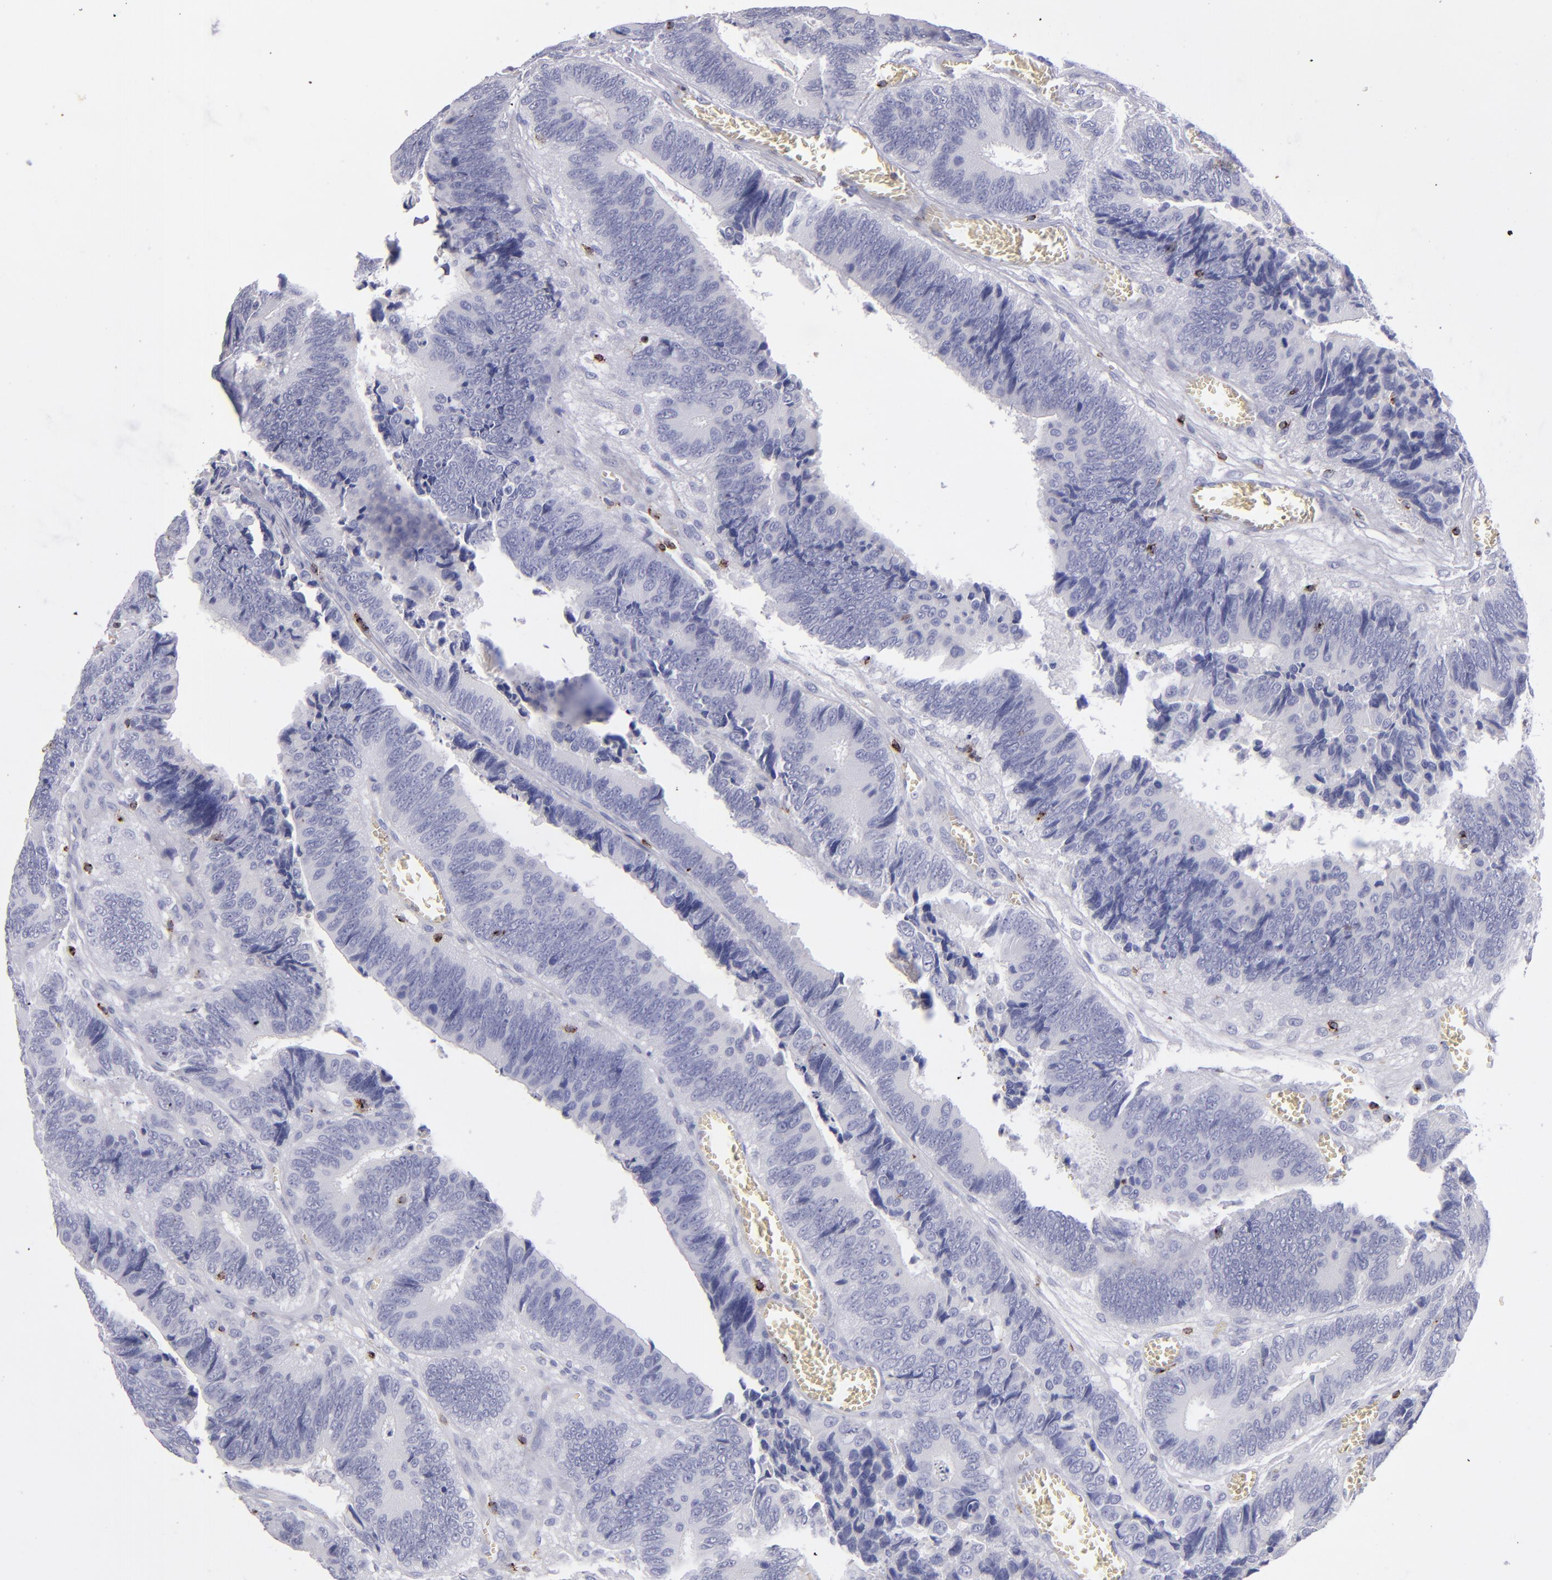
{"staining": {"intensity": "negative", "quantity": "none", "location": "none"}, "tissue": "colorectal cancer", "cell_type": "Tumor cells", "image_type": "cancer", "snomed": [{"axis": "morphology", "description": "Adenocarcinoma, NOS"}, {"axis": "topography", "description": "Colon"}], "caption": "This is a photomicrograph of IHC staining of colorectal cancer, which shows no staining in tumor cells.", "gene": "CD2", "patient": {"sex": "male", "age": 72}}